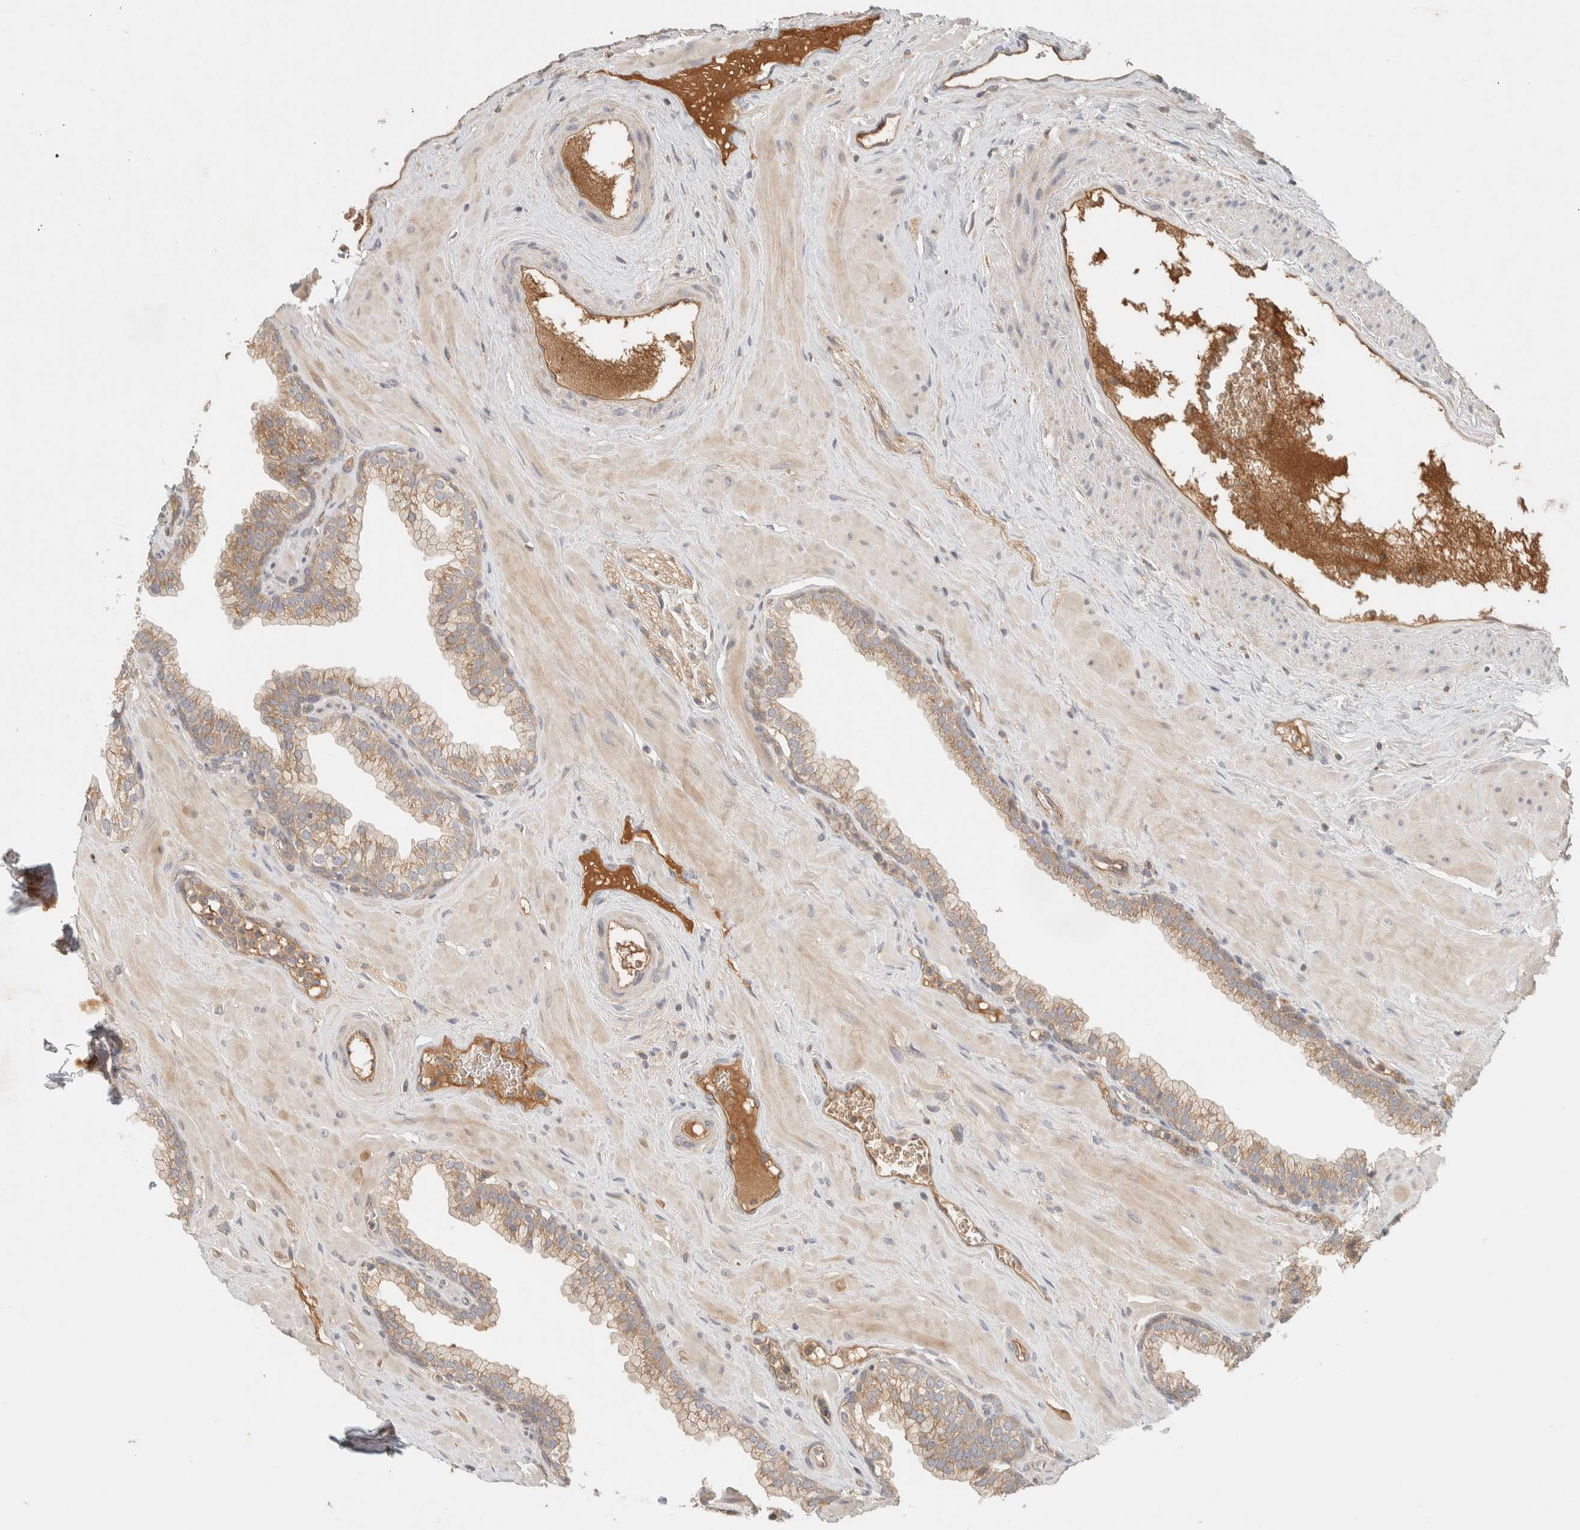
{"staining": {"intensity": "strong", "quantity": "25%-75%", "location": "cytoplasmic/membranous"}, "tissue": "prostate", "cell_type": "Glandular cells", "image_type": "normal", "snomed": [{"axis": "morphology", "description": "Normal tissue, NOS"}, {"axis": "morphology", "description": "Urothelial carcinoma, Low grade"}, {"axis": "topography", "description": "Urinary bladder"}, {"axis": "topography", "description": "Prostate"}], "caption": "Prostate stained with immunohistochemistry (IHC) displays strong cytoplasmic/membranous positivity in about 25%-75% of glandular cells. The staining is performed using DAB (3,3'-diaminobenzidine) brown chromogen to label protein expression. The nuclei are counter-stained blue using hematoxylin.", "gene": "FAM167A", "patient": {"sex": "male", "age": 60}}